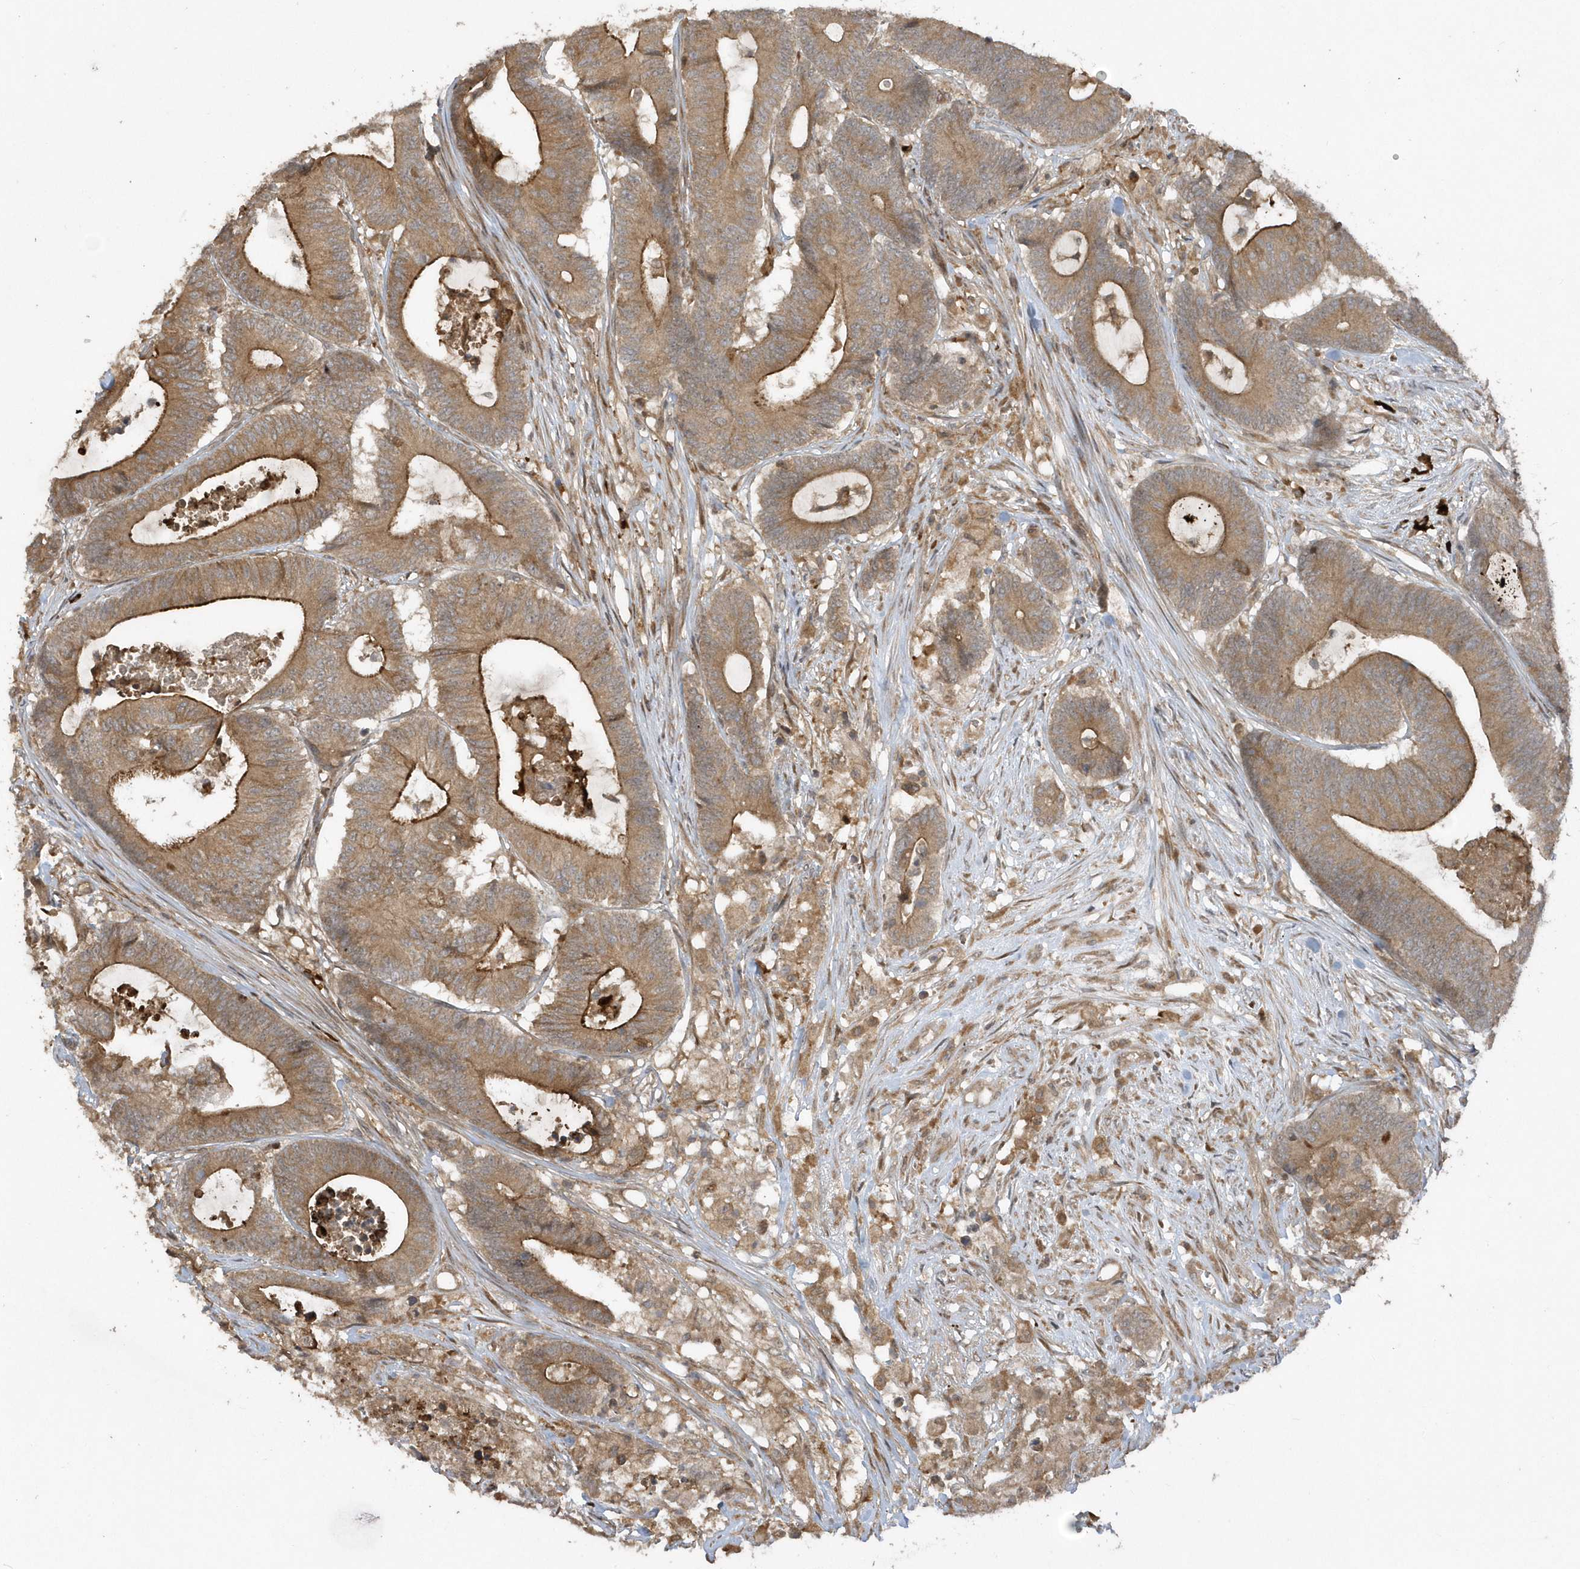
{"staining": {"intensity": "moderate", "quantity": ">75%", "location": "cytoplasmic/membranous"}, "tissue": "colorectal cancer", "cell_type": "Tumor cells", "image_type": "cancer", "snomed": [{"axis": "morphology", "description": "Adenocarcinoma, NOS"}, {"axis": "topography", "description": "Colon"}], "caption": "DAB (3,3'-diaminobenzidine) immunohistochemical staining of human adenocarcinoma (colorectal) demonstrates moderate cytoplasmic/membranous protein staining in approximately >75% of tumor cells. Nuclei are stained in blue.", "gene": "HERPUD1", "patient": {"sex": "female", "age": 84}}